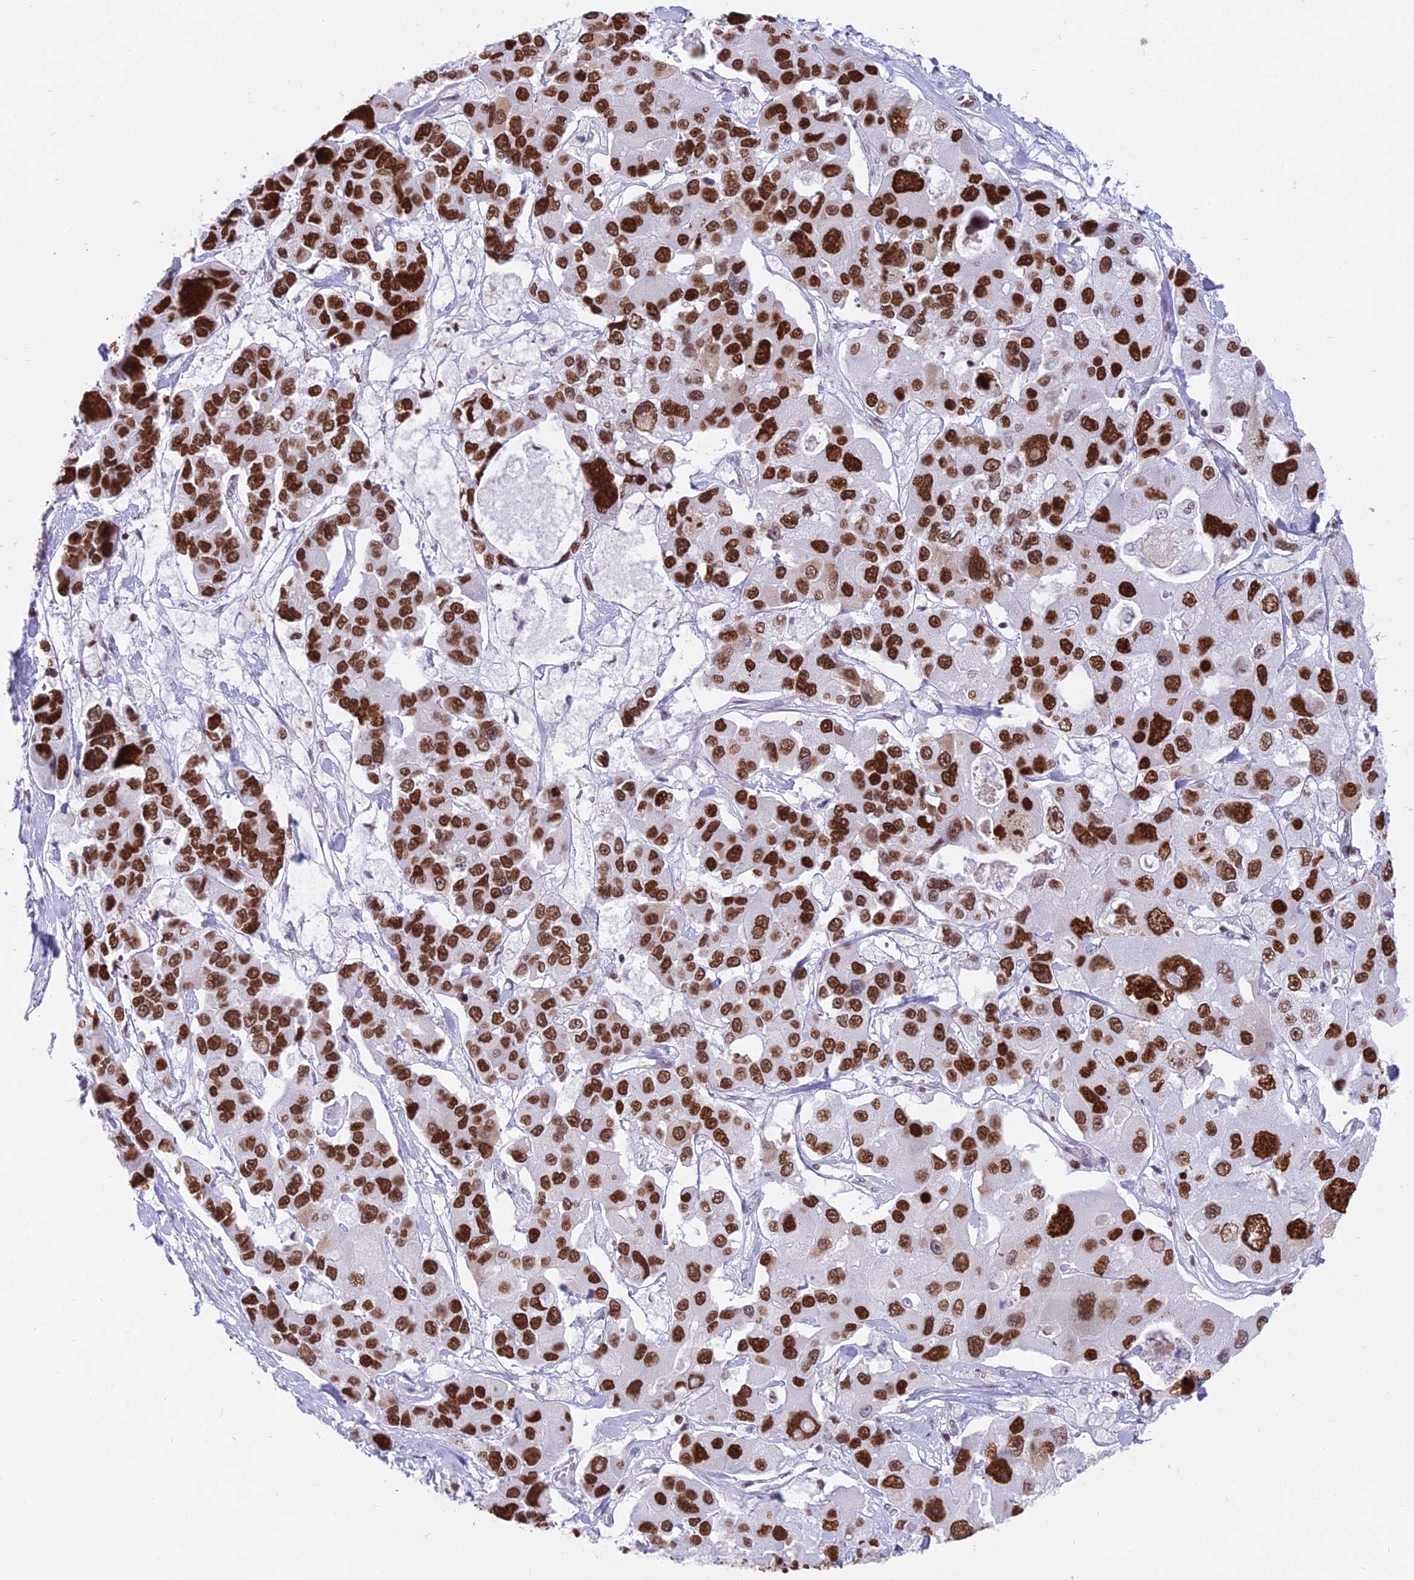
{"staining": {"intensity": "strong", "quantity": ">75%", "location": "nuclear"}, "tissue": "lung cancer", "cell_type": "Tumor cells", "image_type": "cancer", "snomed": [{"axis": "morphology", "description": "Adenocarcinoma, NOS"}, {"axis": "topography", "description": "Lung"}], "caption": "Immunohistochemical staining of lung cancer (adenocarcinoma) exhibits high levels of strong nuclear positivity in approximately >75% of tumor cells. The staining was performed using DAB, with brown indicating positive protein expression. Nuclei are stained blue with hematoxylin.", "gene": "PARP1", "patient": {"sex": "female", "age": 54}}